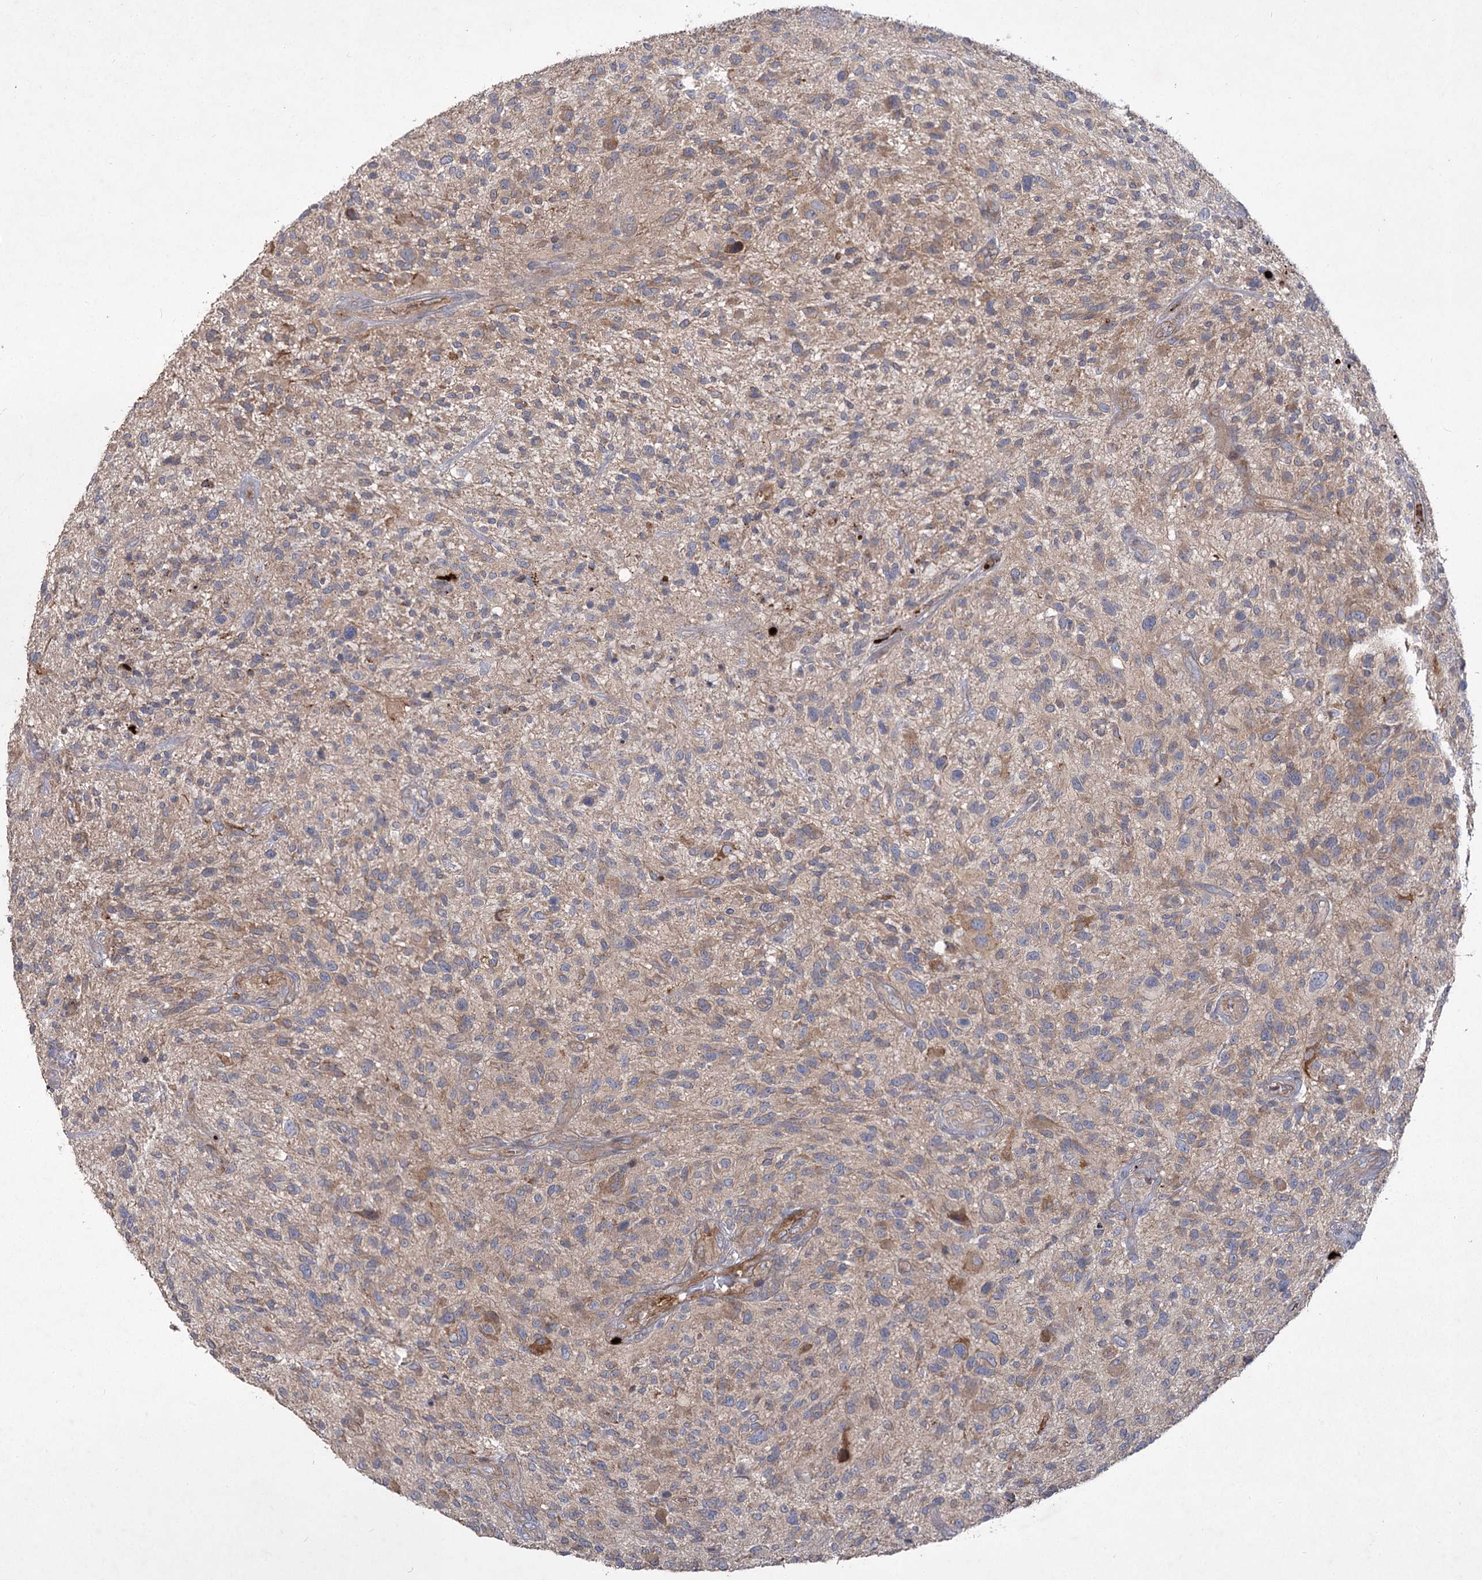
{"staining": {"intensity": "moderate", "quantity": "<25%", "location": "cytoplasmic/membranous"}, "tissue": "glioma", "cell_type": "Tumor cells", "image_type": "cancer", "snomed": [{"axis": "morphology", "description": "Glioma, malignant, High grade"}, {"axis": "topography", "description": "Brain"}], "caption": "Human glioma stained for a protein (brown) exhibits moderate cytoplasmic/membranous positive staining in approximately <25% of tumor cells.", "gene": "RIN2", "patient": {"sex": "male", "age": 47}}